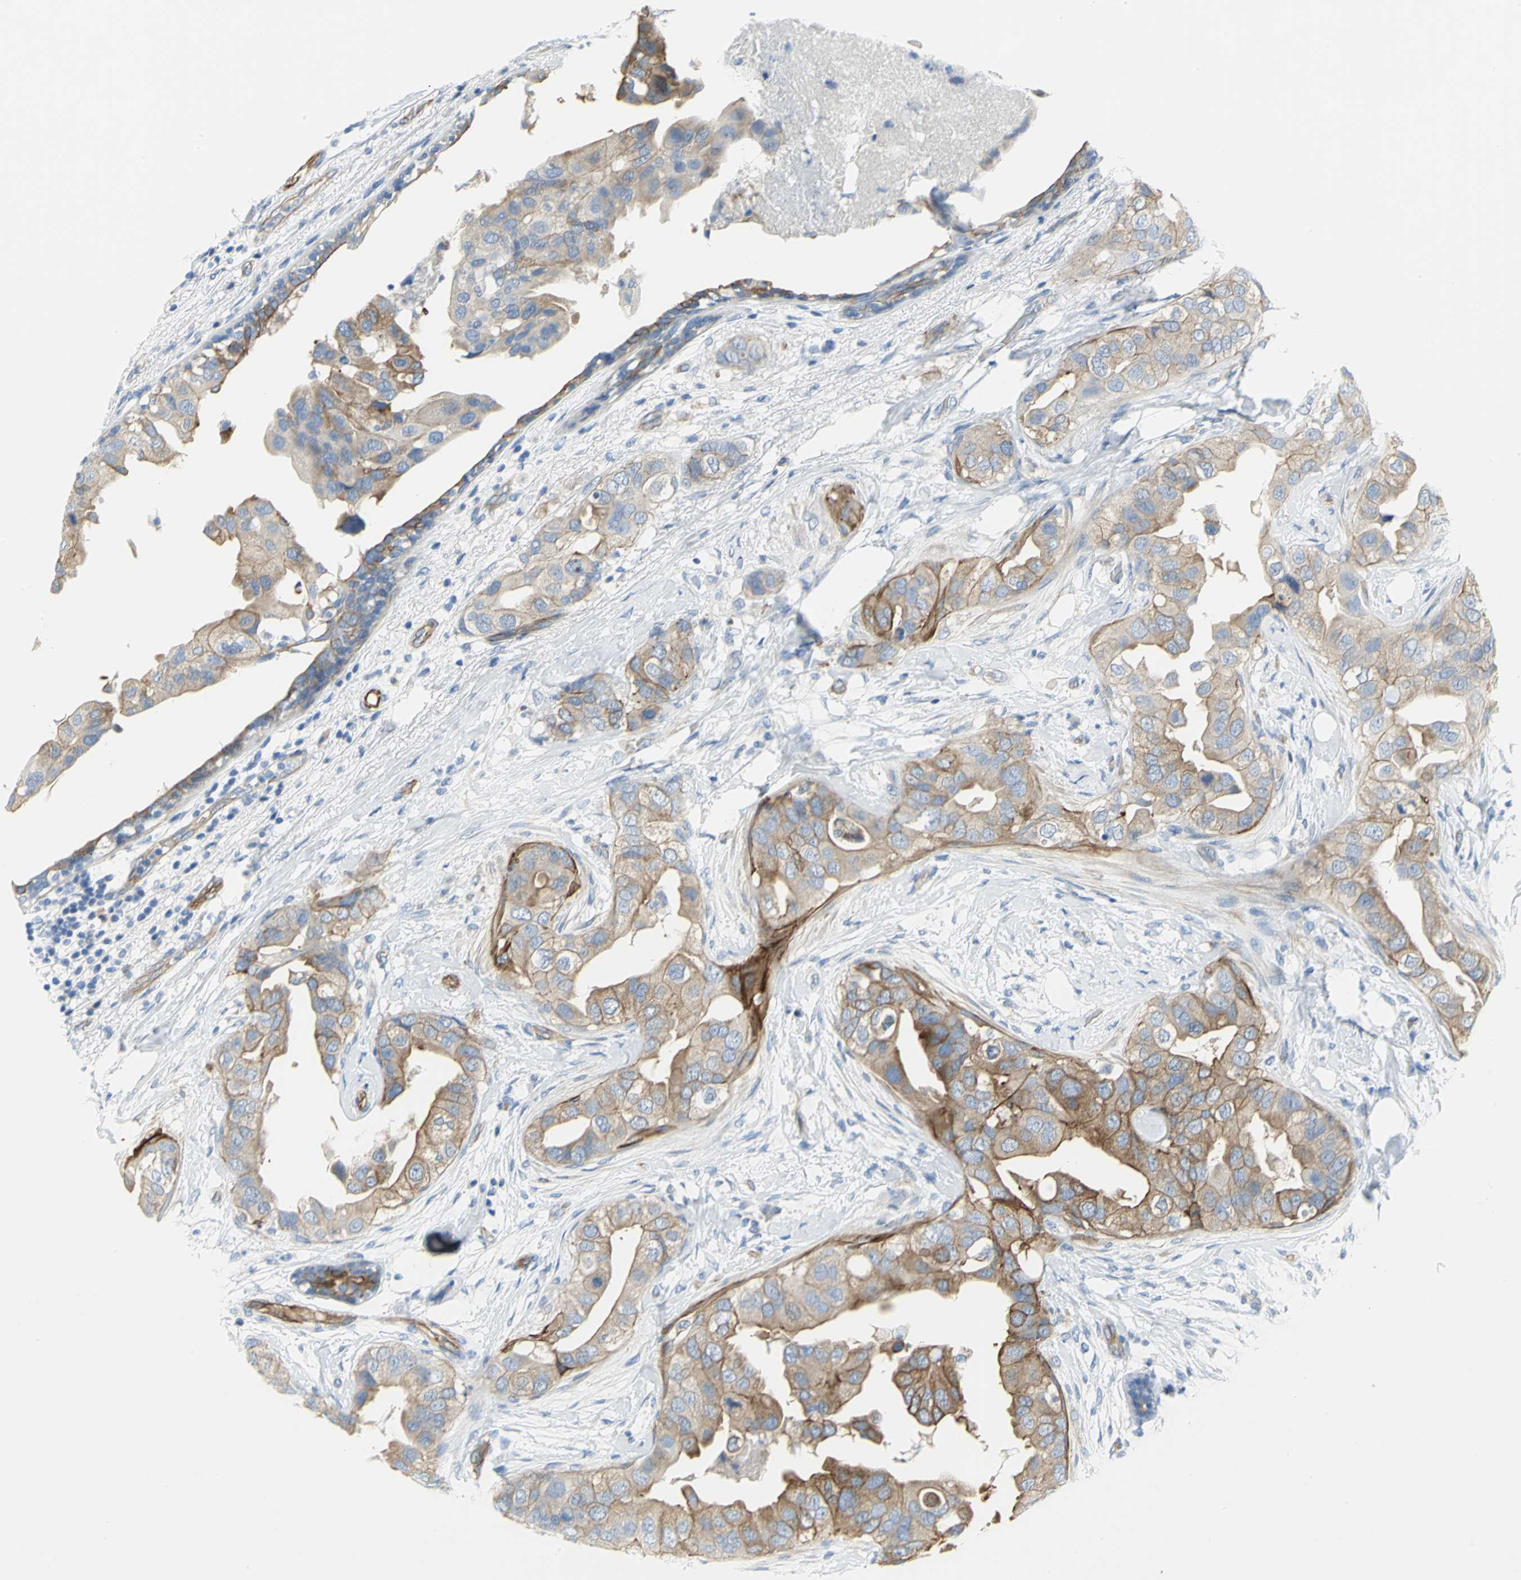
{"staining": {"intensity": "moderate", "quantity": ">75%", "location": "cytoplasmic/membranous"}, "tissue": "breast cancer", "cell_type": "Tumor cells", "image_type": "cancer", "snomed": [{"axis": "morphology", "description": "Duct carcinoma"}, {"axis": "topography", "description": "Breast"}], "caption": "IHC of human breast cancer (infiltrating ductal carcinoma) exhibits medium levels of moderate cytoplasmic/membranous staining in about >75% of tumor cells.", "gene": "FLNB", "patient": {"sex": "female", "age": 40}}